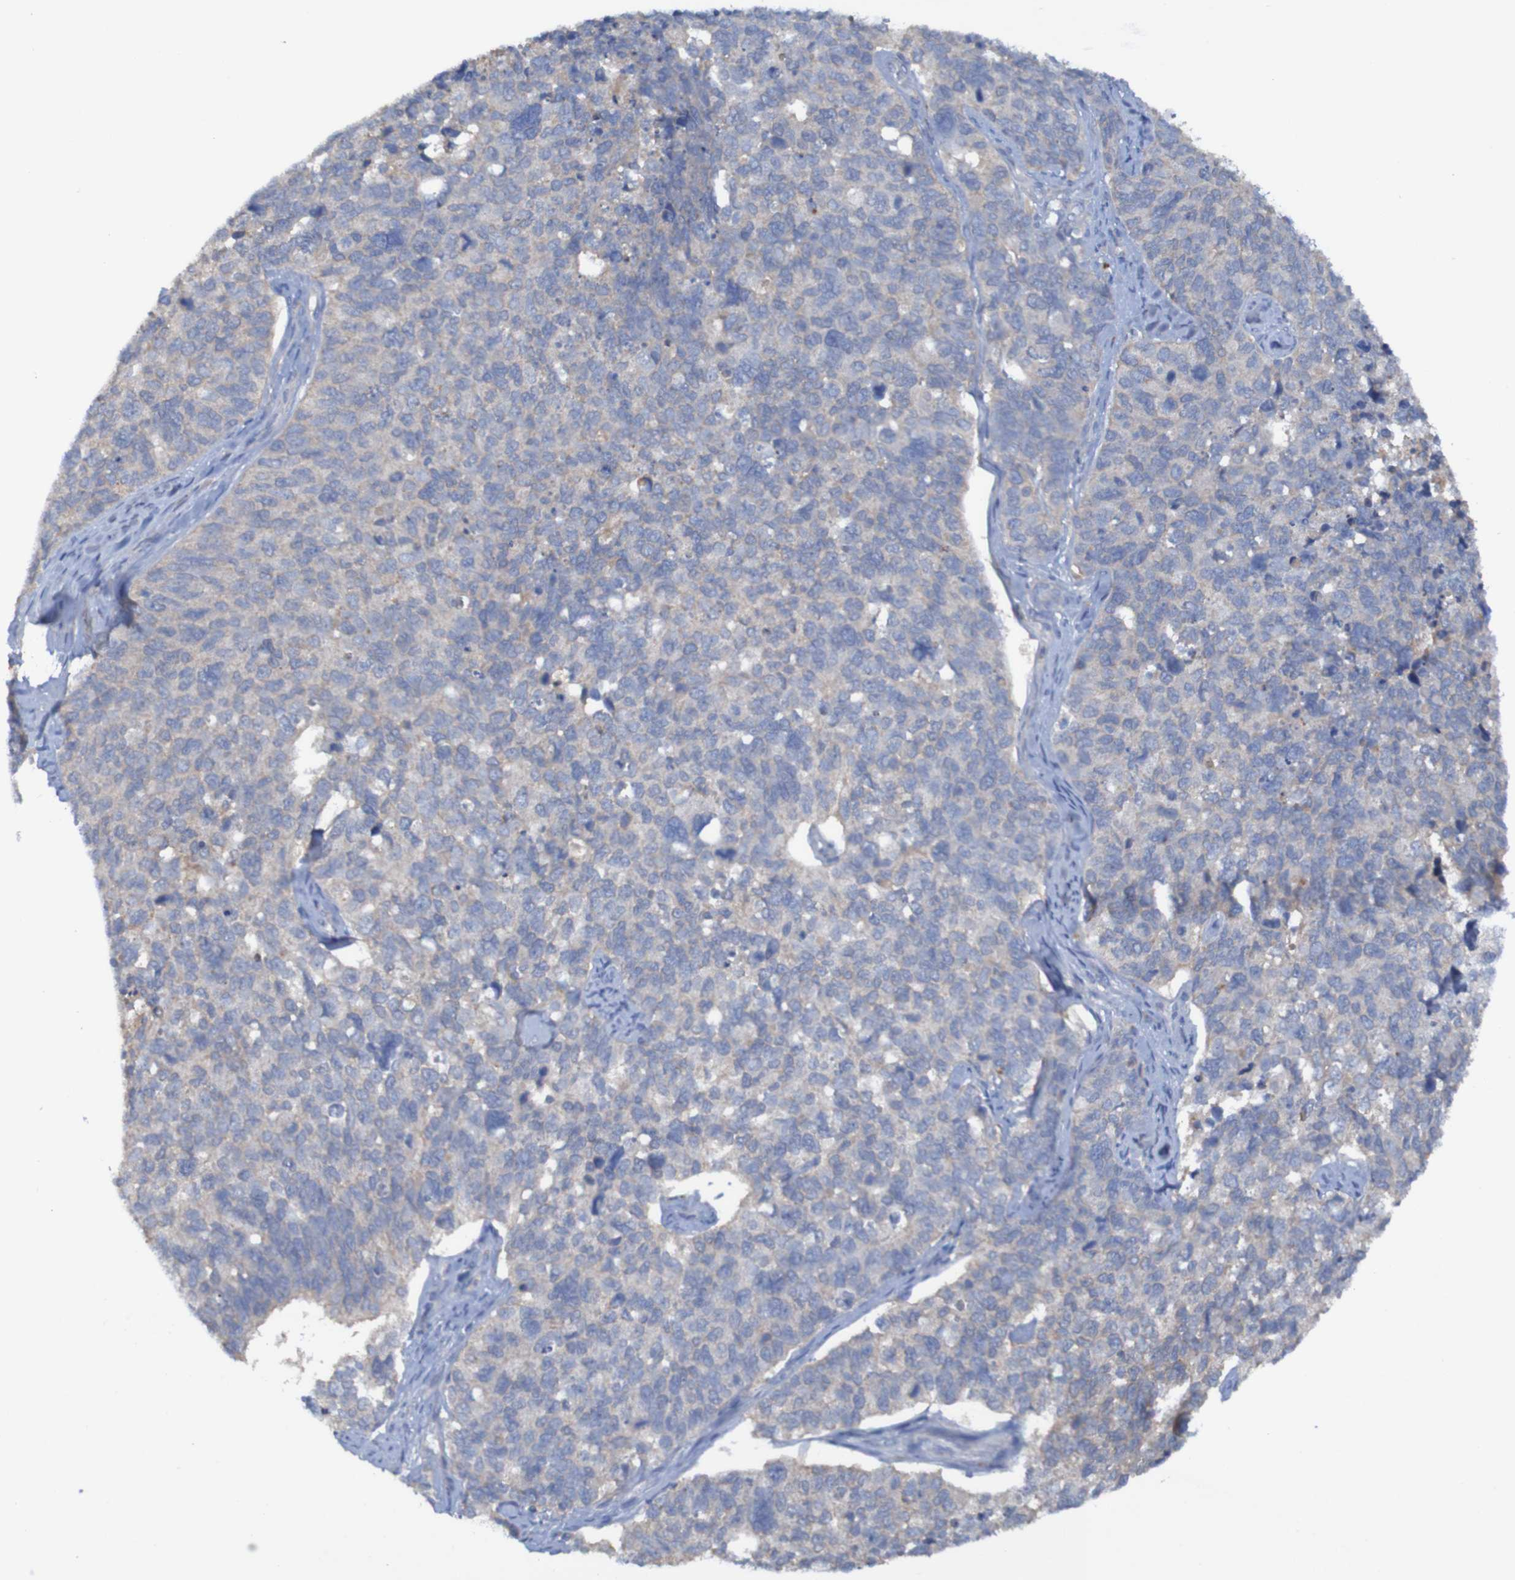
{"staining": {"intensity": "weak", "quantity": "<25%", "location": "cytoplasmic/membranous"}, "tissue": "cervical cancer", "cell_type": "Tumor cells", "image_type": "cancer", "snomed": [{"axis": "morphology", "description": "Squamous cell carcinoma, NOS"}, {"axis": "topography", "description": "Cervix"}], "caption": "DAB (3,3'-diaminobenzidine) immunohistochemical staining of cervical squamous cell carcinoma exhibits no significant expression in tumor cells.", "gene": "ARHGEF16", "patient": {"sex": "female", "age": 63}}